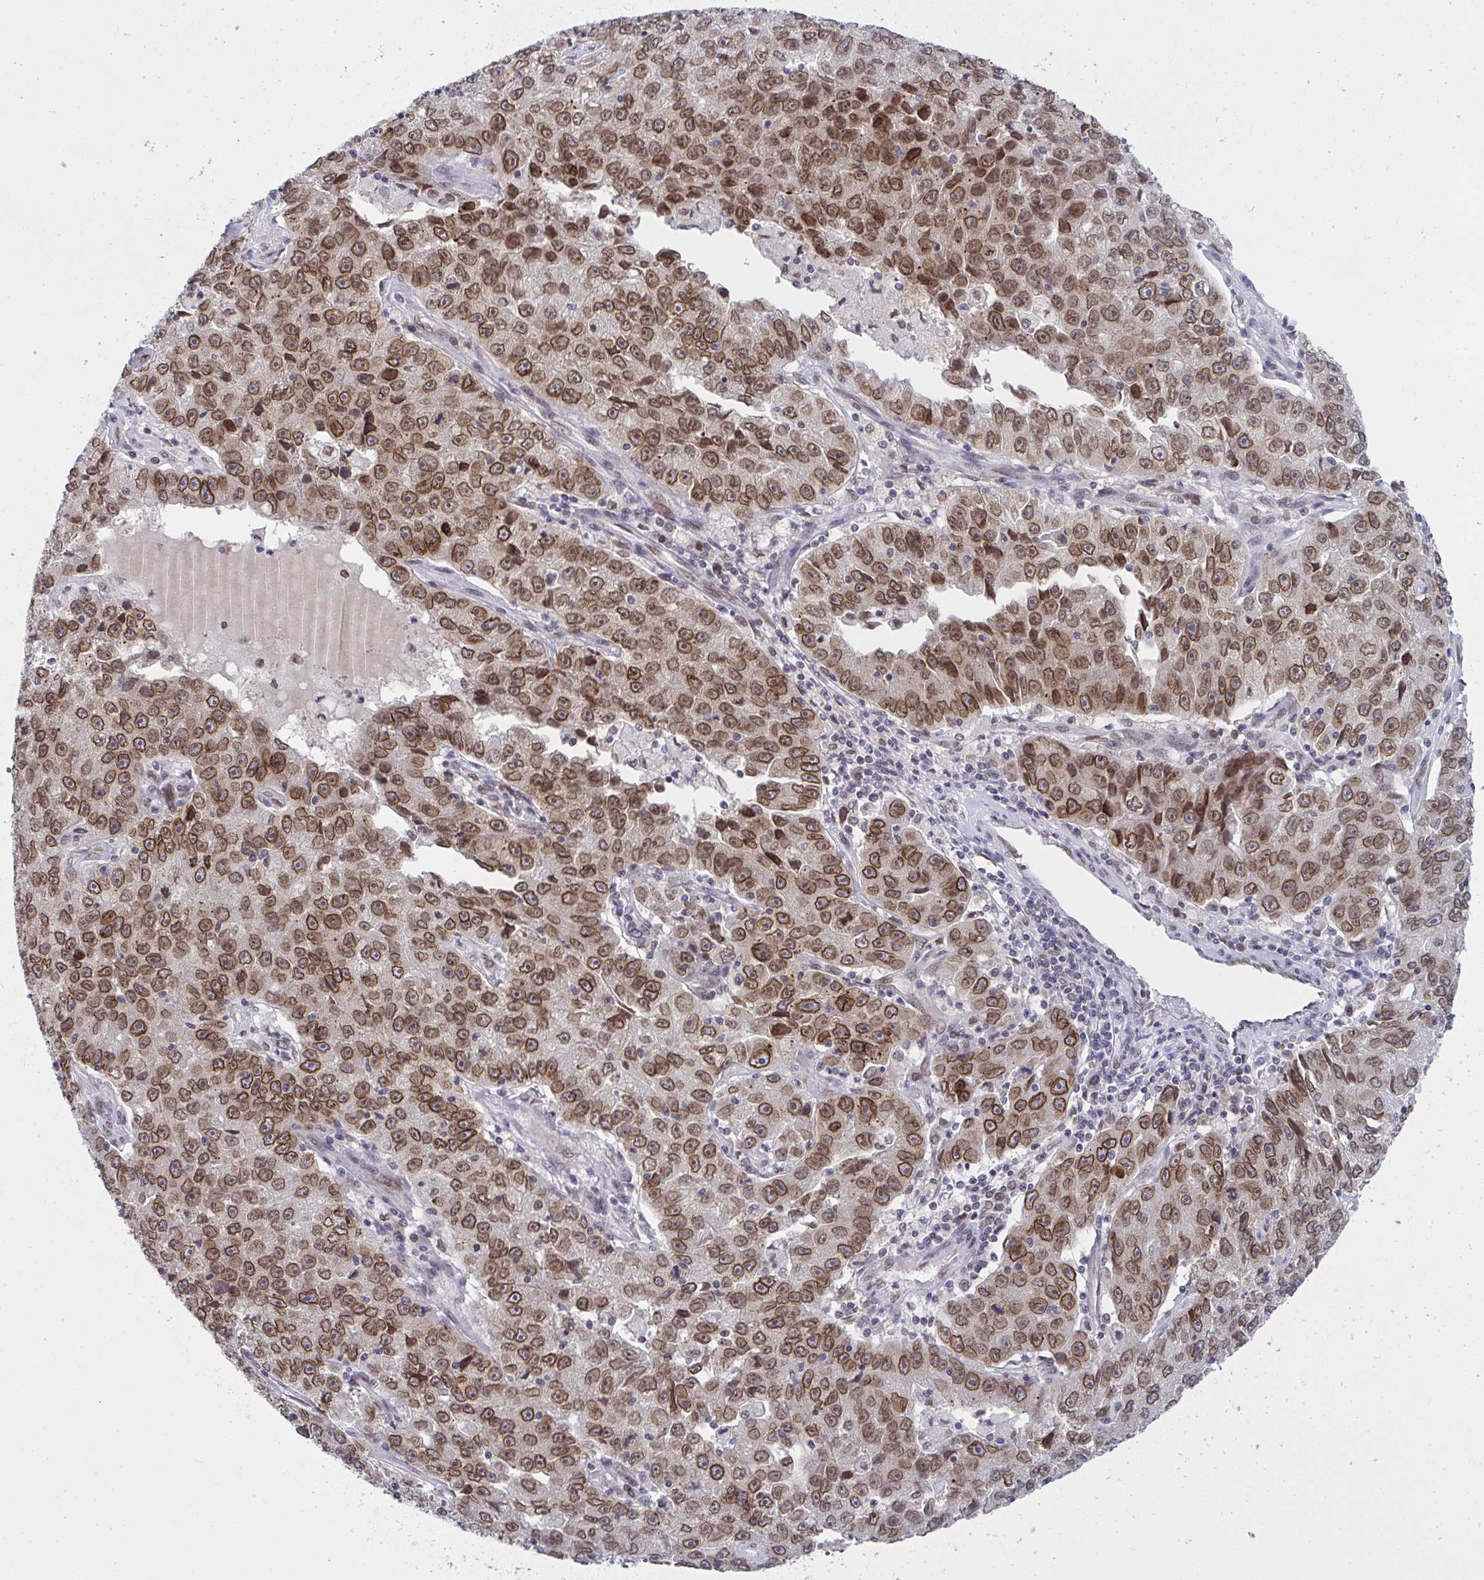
{"staining": {"intensity": "moderate", "quantity": ">75%", "location": "cytoplasmic/membranous,nuclear"}, "tissue": "lung cancer", "cell_type": "Tumor cells", "image_type": "cancer", "snomed": [{"axis": "morphology", "description": "Normal morphology"}, {"axis": "morphology", "description": "Adenocarcinoma, NOS"}, {"axis": "topography", "description": "Lymph node"}, {"axis": "topography", "description": "Lung"}], "caption": "Lung cancer (adenocarcinoma) tissue demonstrates moderate cytoplasmic/membranous and nuclear positivity in about >75% of tumor cells, visualized by immunohistochemistry.", "gene": "RANBP2", "patient": {"sex": "female", "age": 57}}